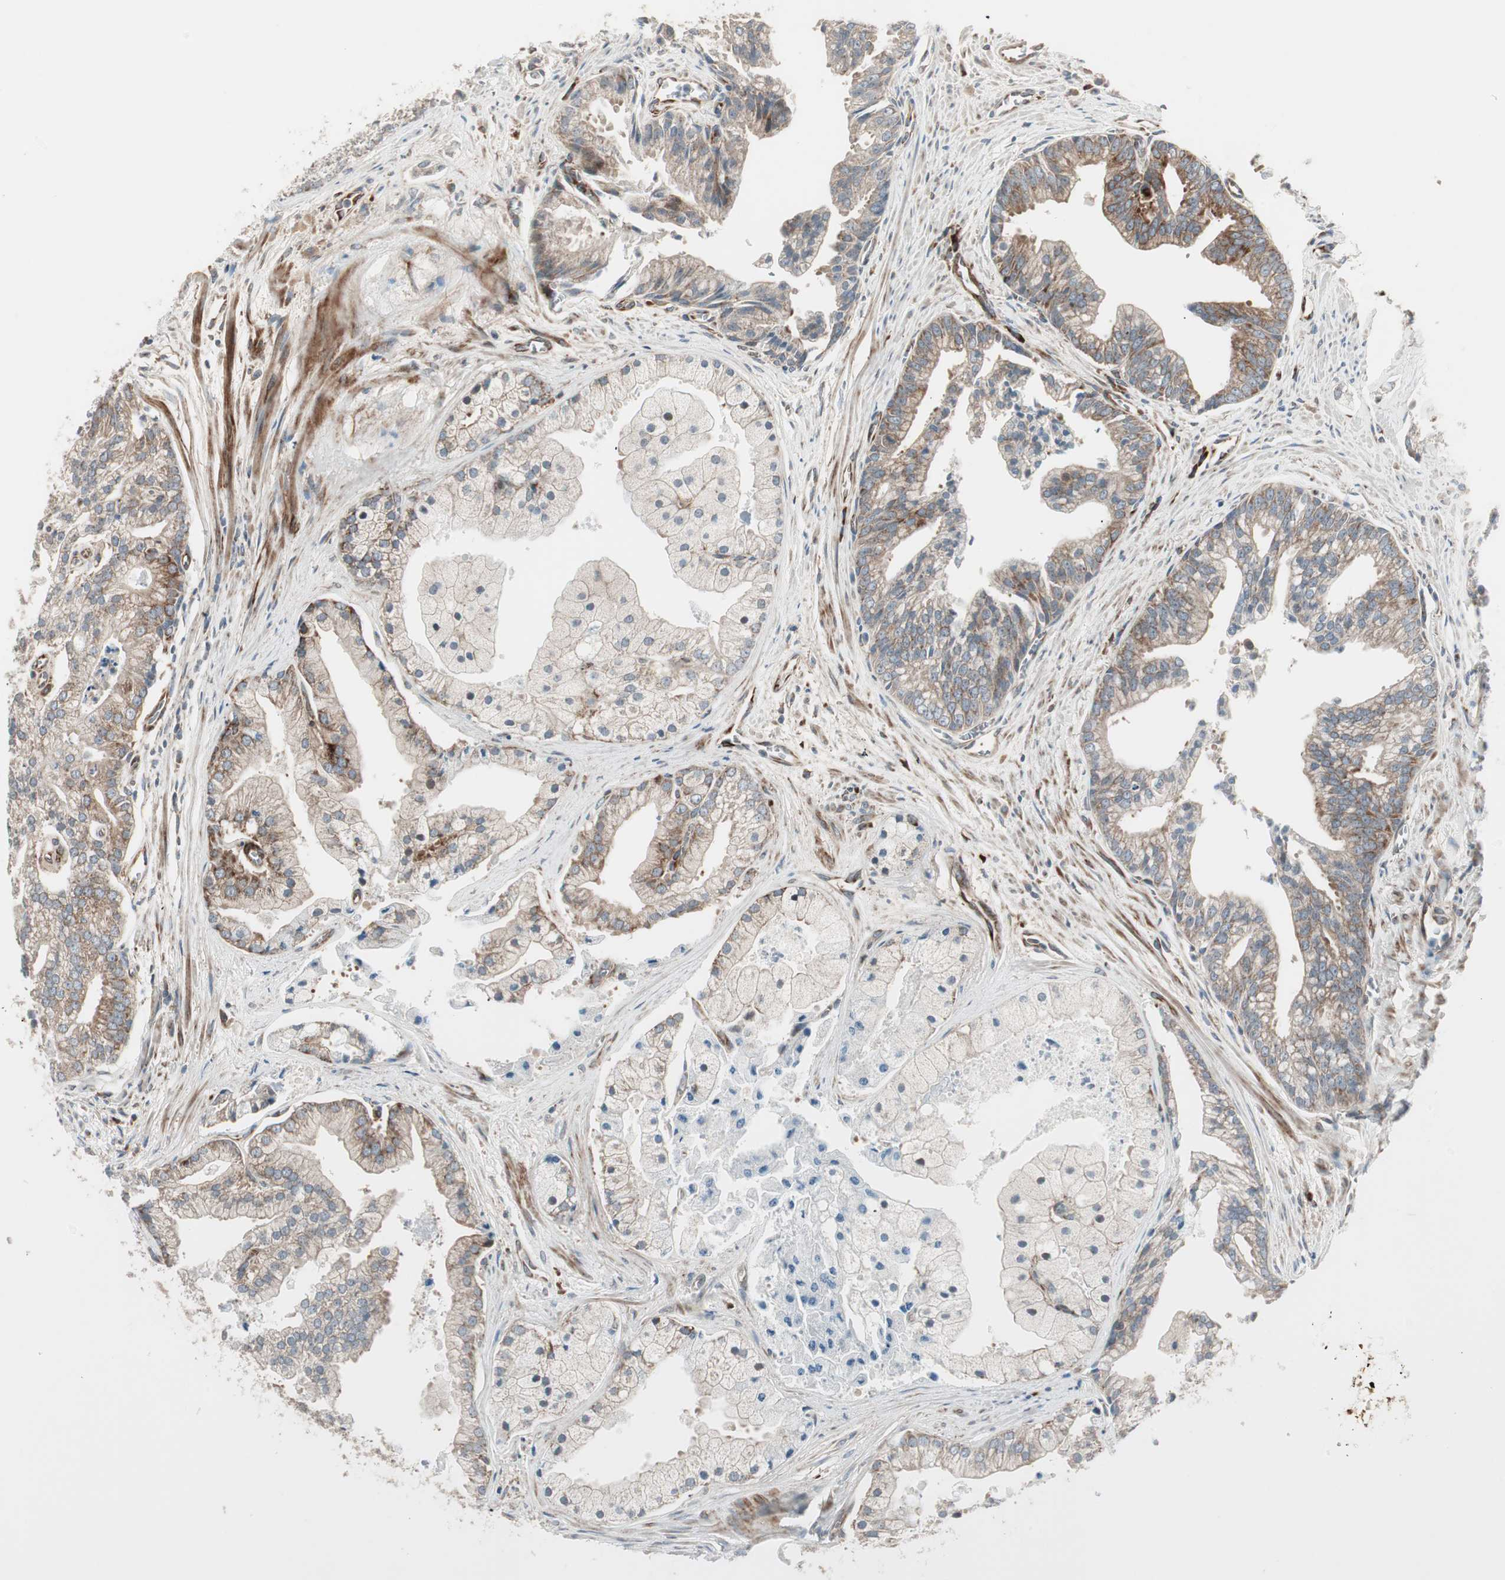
{"staining": {"intensity": "moderate", "quantity": "<25%", "location": "cytoplasmic/membranous"}, "tissue": "prostate cancer", "cell_type": "Tumor cells", "image_type": "cancer", "snomed": [{"axis": "morphology", "description": "Adenocarcinoma, High grade"}, {"axis": "topography", "description": "Prostate"}], "caption": "Moderate cytoplasmic/membranous protein staining is appreciated in about <25% of tumor cells in adenocarcinoma (high-grade) (prostate).", "gene": "PPP2R5E", "patient": {"sex": "male", "age": 67}}